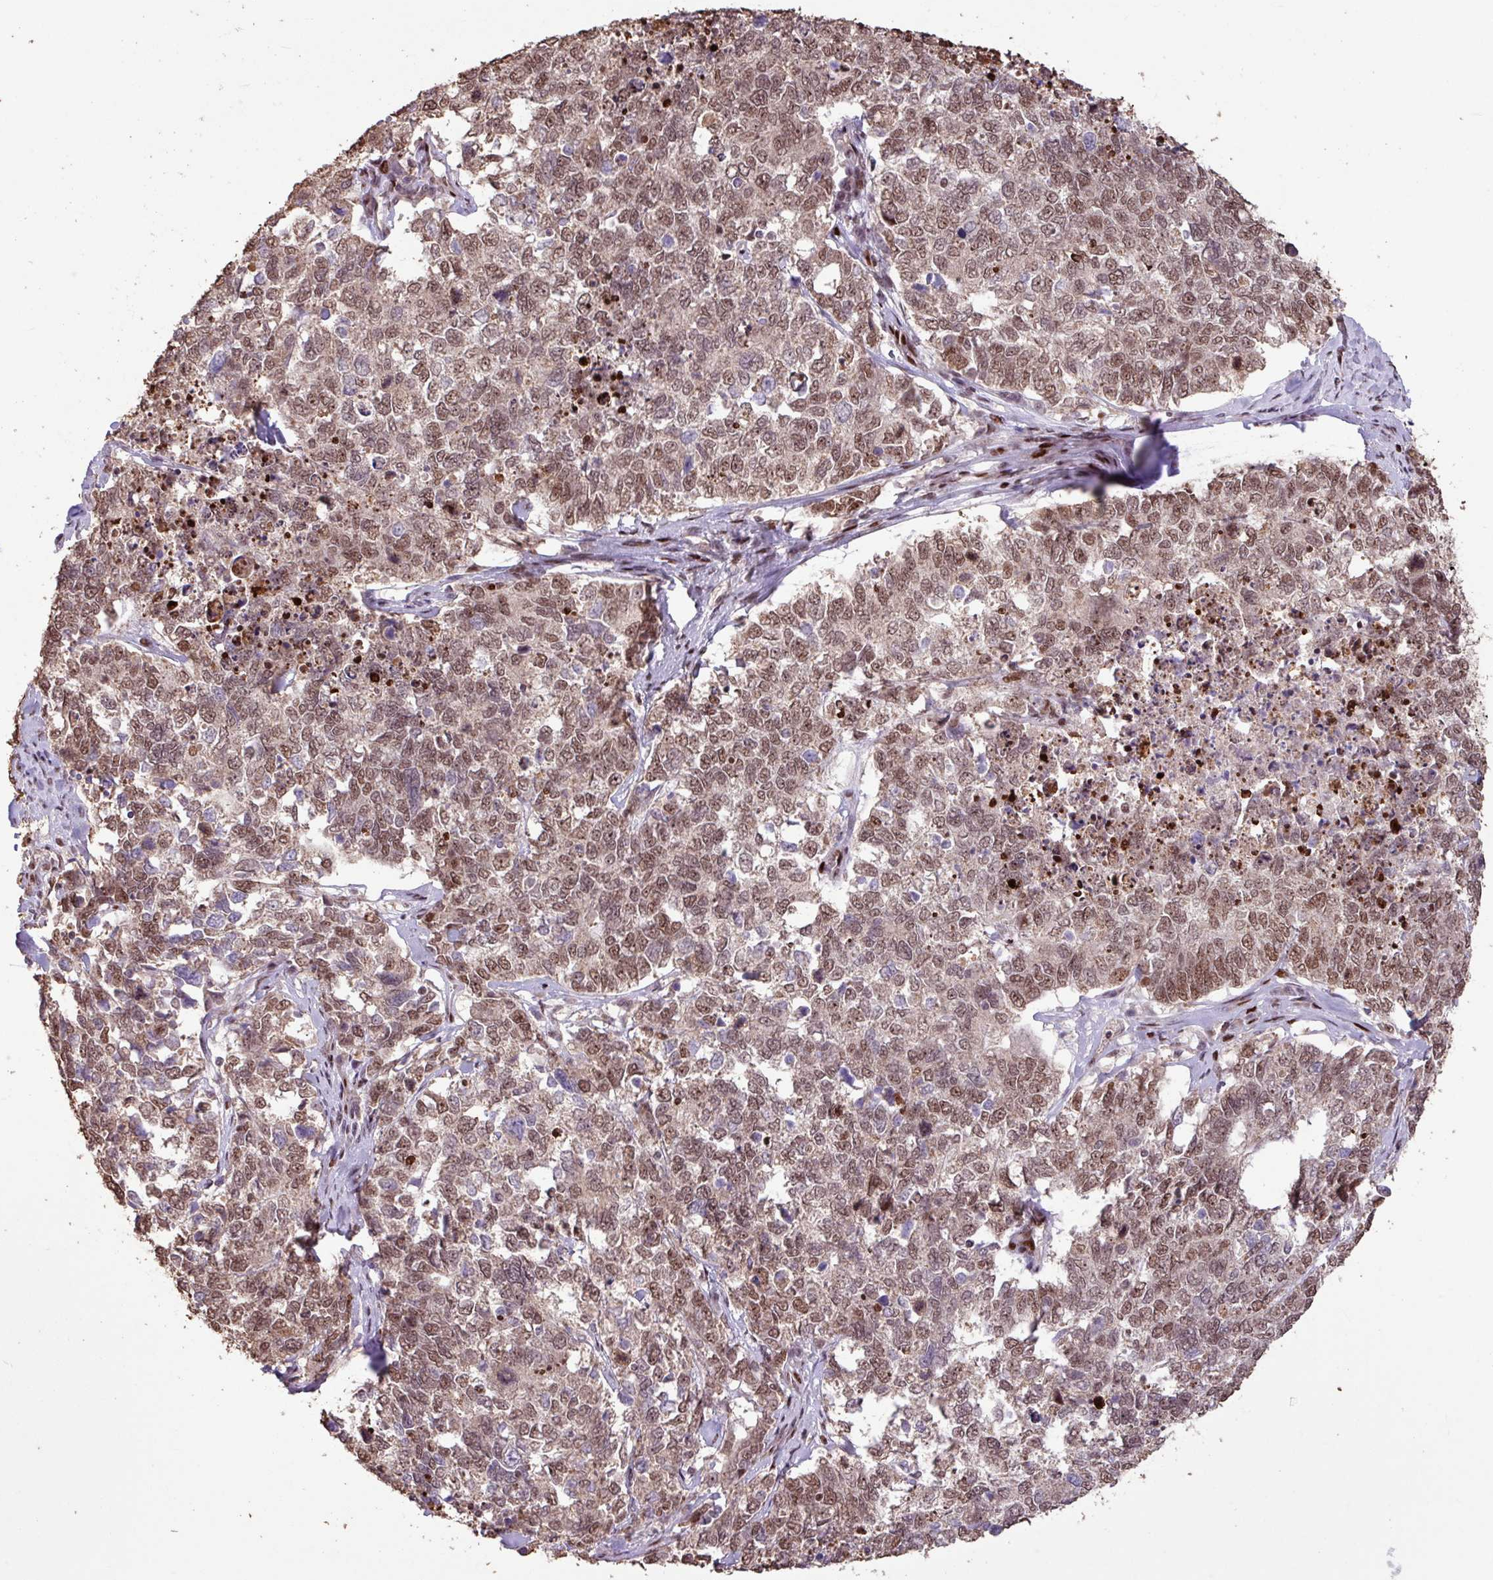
{"staining": {"intensity": "moderate", "quantity": ">75%", "location": "nuclear"}, "tissue": "cervical cancer", "cell_type": "Tumor cells", "image_type": "cancer", "snomed": [{"axis": "morphology", "description": "Squamous cell carcinoma, NOS"}, {"axis": "topography", "description": "Cervix"}], "caption": "Immunohistochemistry of human cervical squamous cell carcinoma exhibits medium levels of moderate nuclear positivity in approximately >75% of tumor cells.", "gene": "ZNF709", "patient": {"sex": "female", "age": 63}}